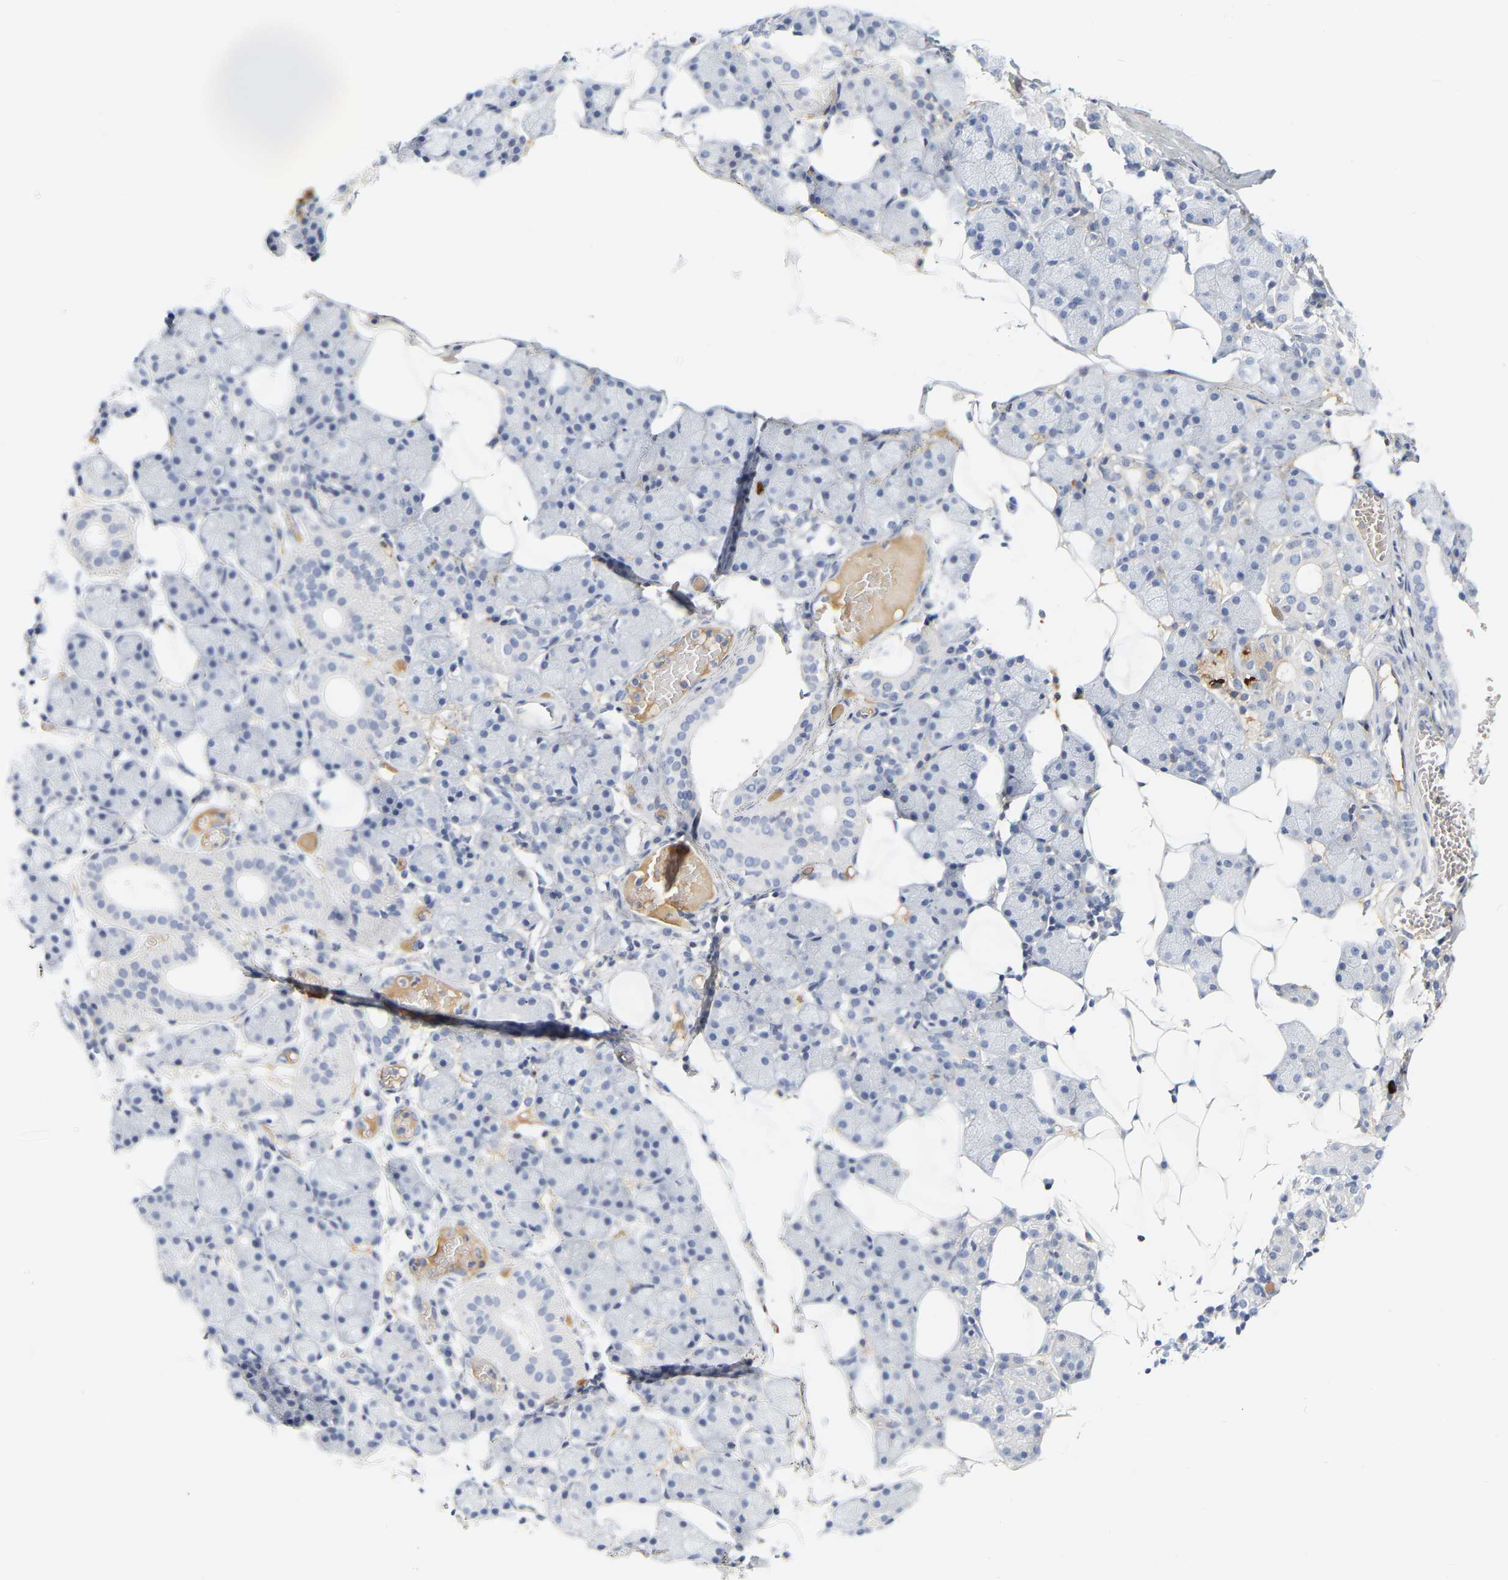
{"staining": {"intensity": "negative", "quantity": "none", "location": "none"}, "tissue": "salivary gland", "cell_type": "Glandular cells", "image_type": "normal", "snomed": [{"axis": "morphology", "description": "Normal tissue, NOS"}, {"axis": "topography", "description": "Salivary gland"}], "caption": "Immunohistochemical staining of benign human salivary gland displays no significant positivity in glandular cells. Brightfield microscopy of immunohistochemistry (IHC) stained with DAB (brown) and hematoxylin (blue), captured at high magnification.", "gene": "GNAS", "patient": {"sex": "female", "age": 33}}